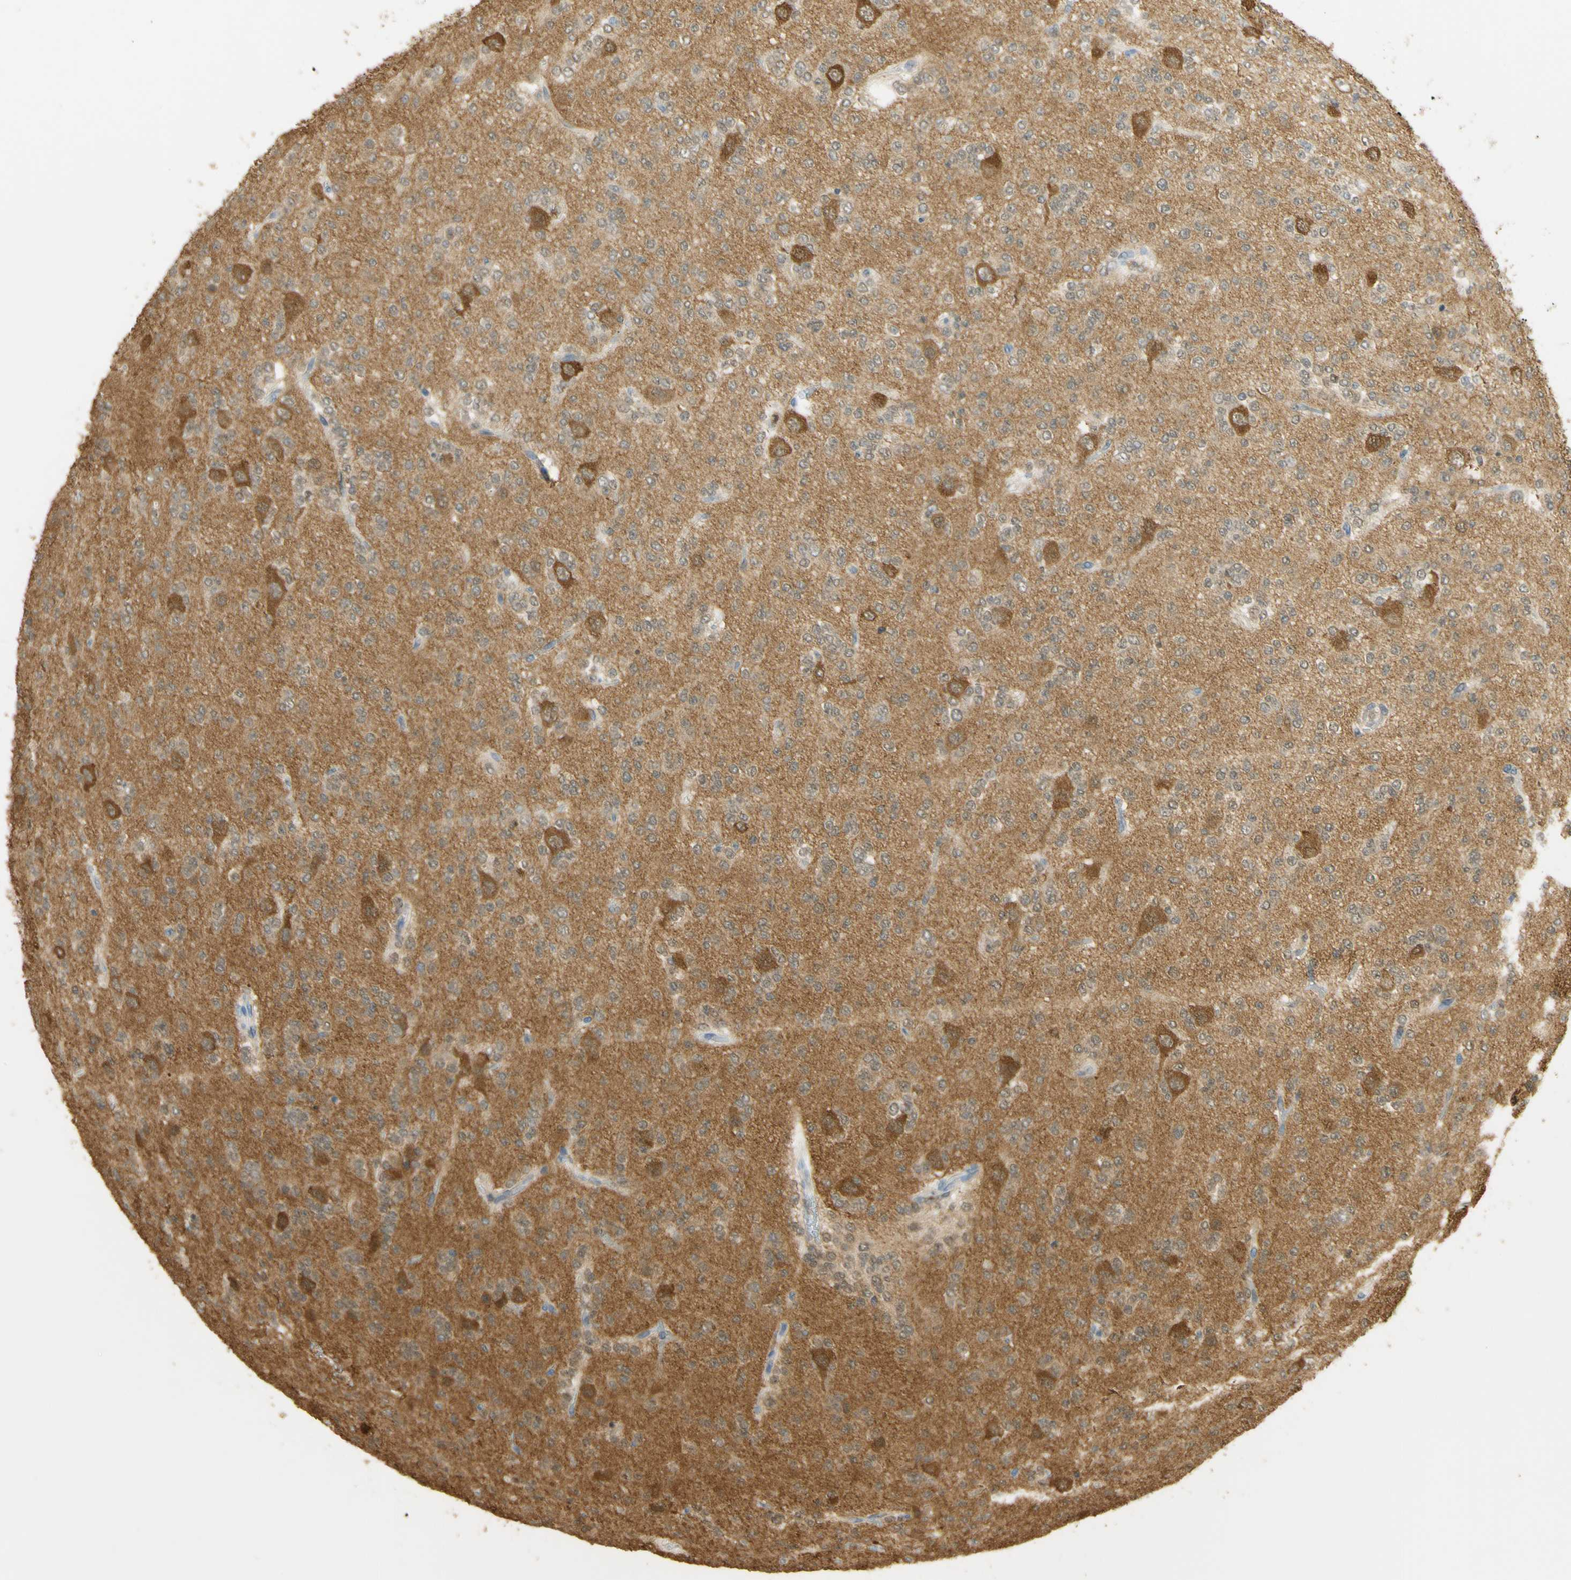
{"staining": {"intensity": "moderate", "quantity": "25%-75%", "location": "cytoplasmic/membranous"}, "tissue": "glioma", "cell_type": "Tumor cells", "image_type": "cancer", "snomed": [{"axis": "morphology", "description": "Glioma, malignant, Low grade"}, {"axis": "topography", "description": "Brain"}], "caption": "Malignant low-grade glioma stained with a brown dye reveals moderate cytoplasmic/membranous positive staining in about 25%-75% of tumor cells.", "gene": "PAK1", "patient": {"sex": "male", "age": 38}}